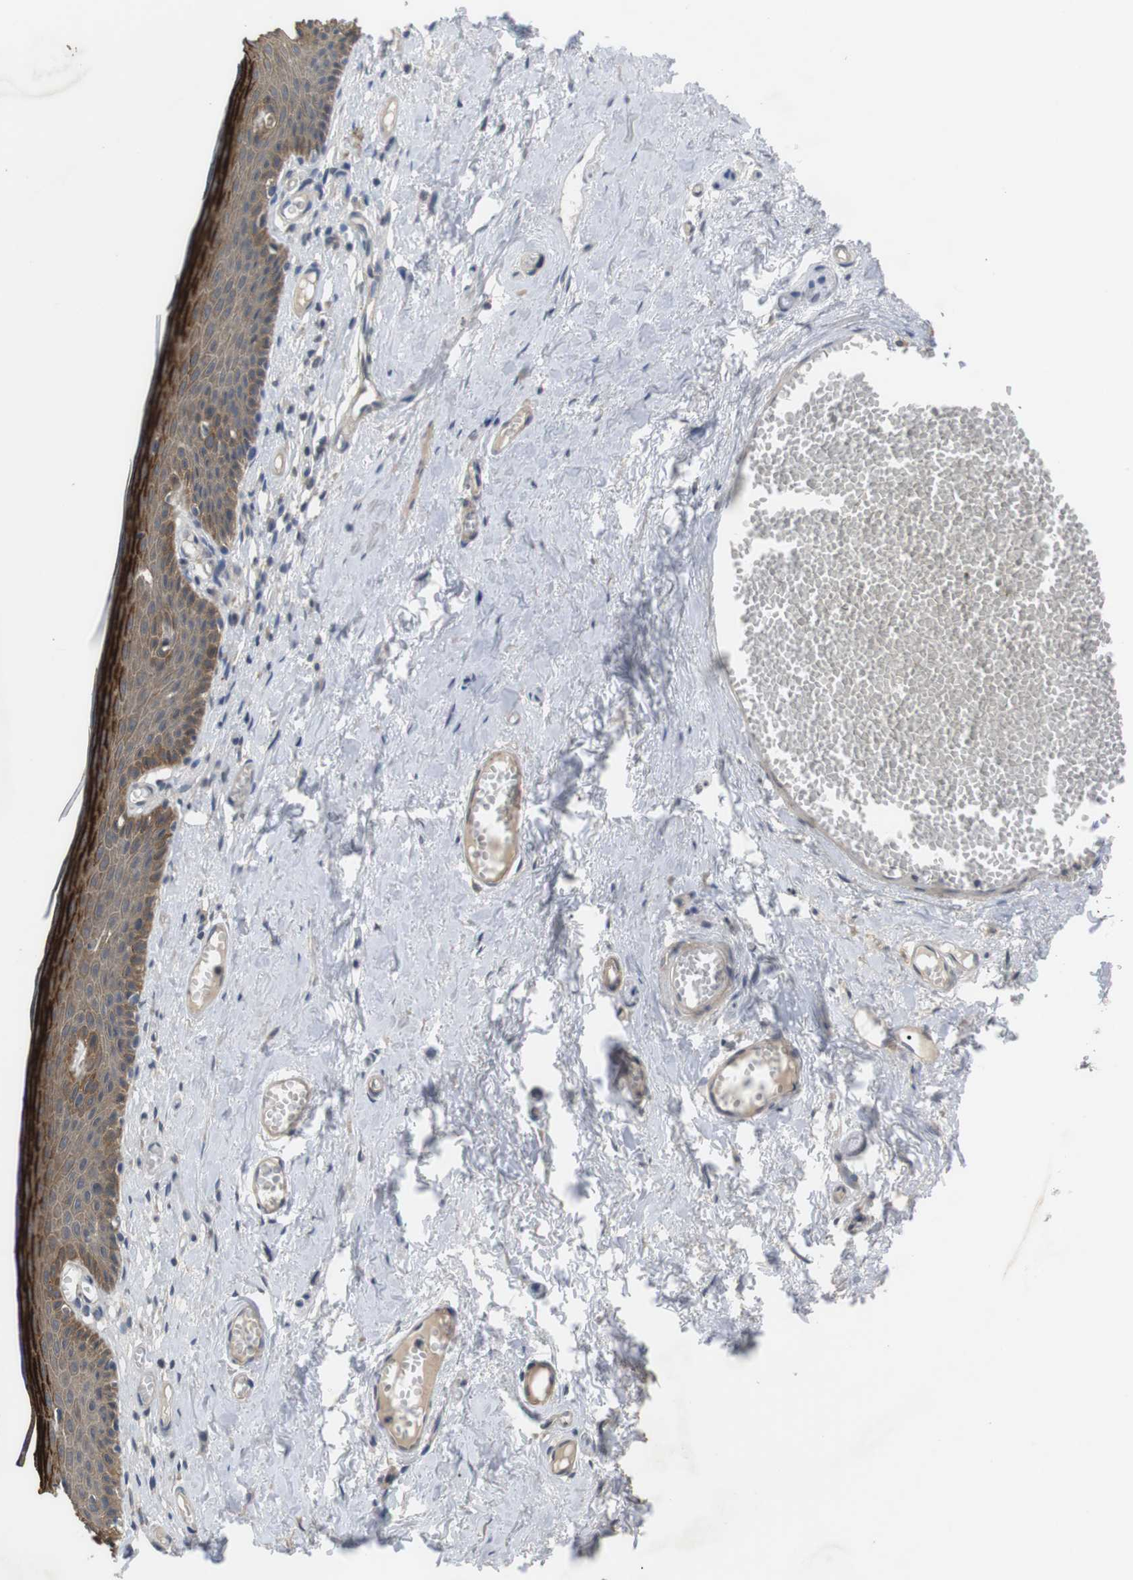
{"staining": {"intensity": "strong", "quantity": "25%-75%", "location": "cytoplasmic/membranous"}, "tissue": "skin", "cell_type": "Epidermal cells", "image_type": "normal", "snomed": [{"axis": "morphology", "description": "Normal tissue, NOS"}, {"axis": "topography", "description": "Adipose tissue"}, {"axis": "topography", "description": "Vascular tissue"}, {"axis": "topography", "description": "Anal"}, {"axis": "topography", "description": "Peripheral nerve tissue"}], "caption": "This micrograph shows immunohistochemistry (IHC) staining of benign human skin, with high strong cytoplasmic/membranous positivity in about 25%-75% of epidermal cells.", "gene": "ADGRL3", "patient": {"sex": "female", "age": 54}}